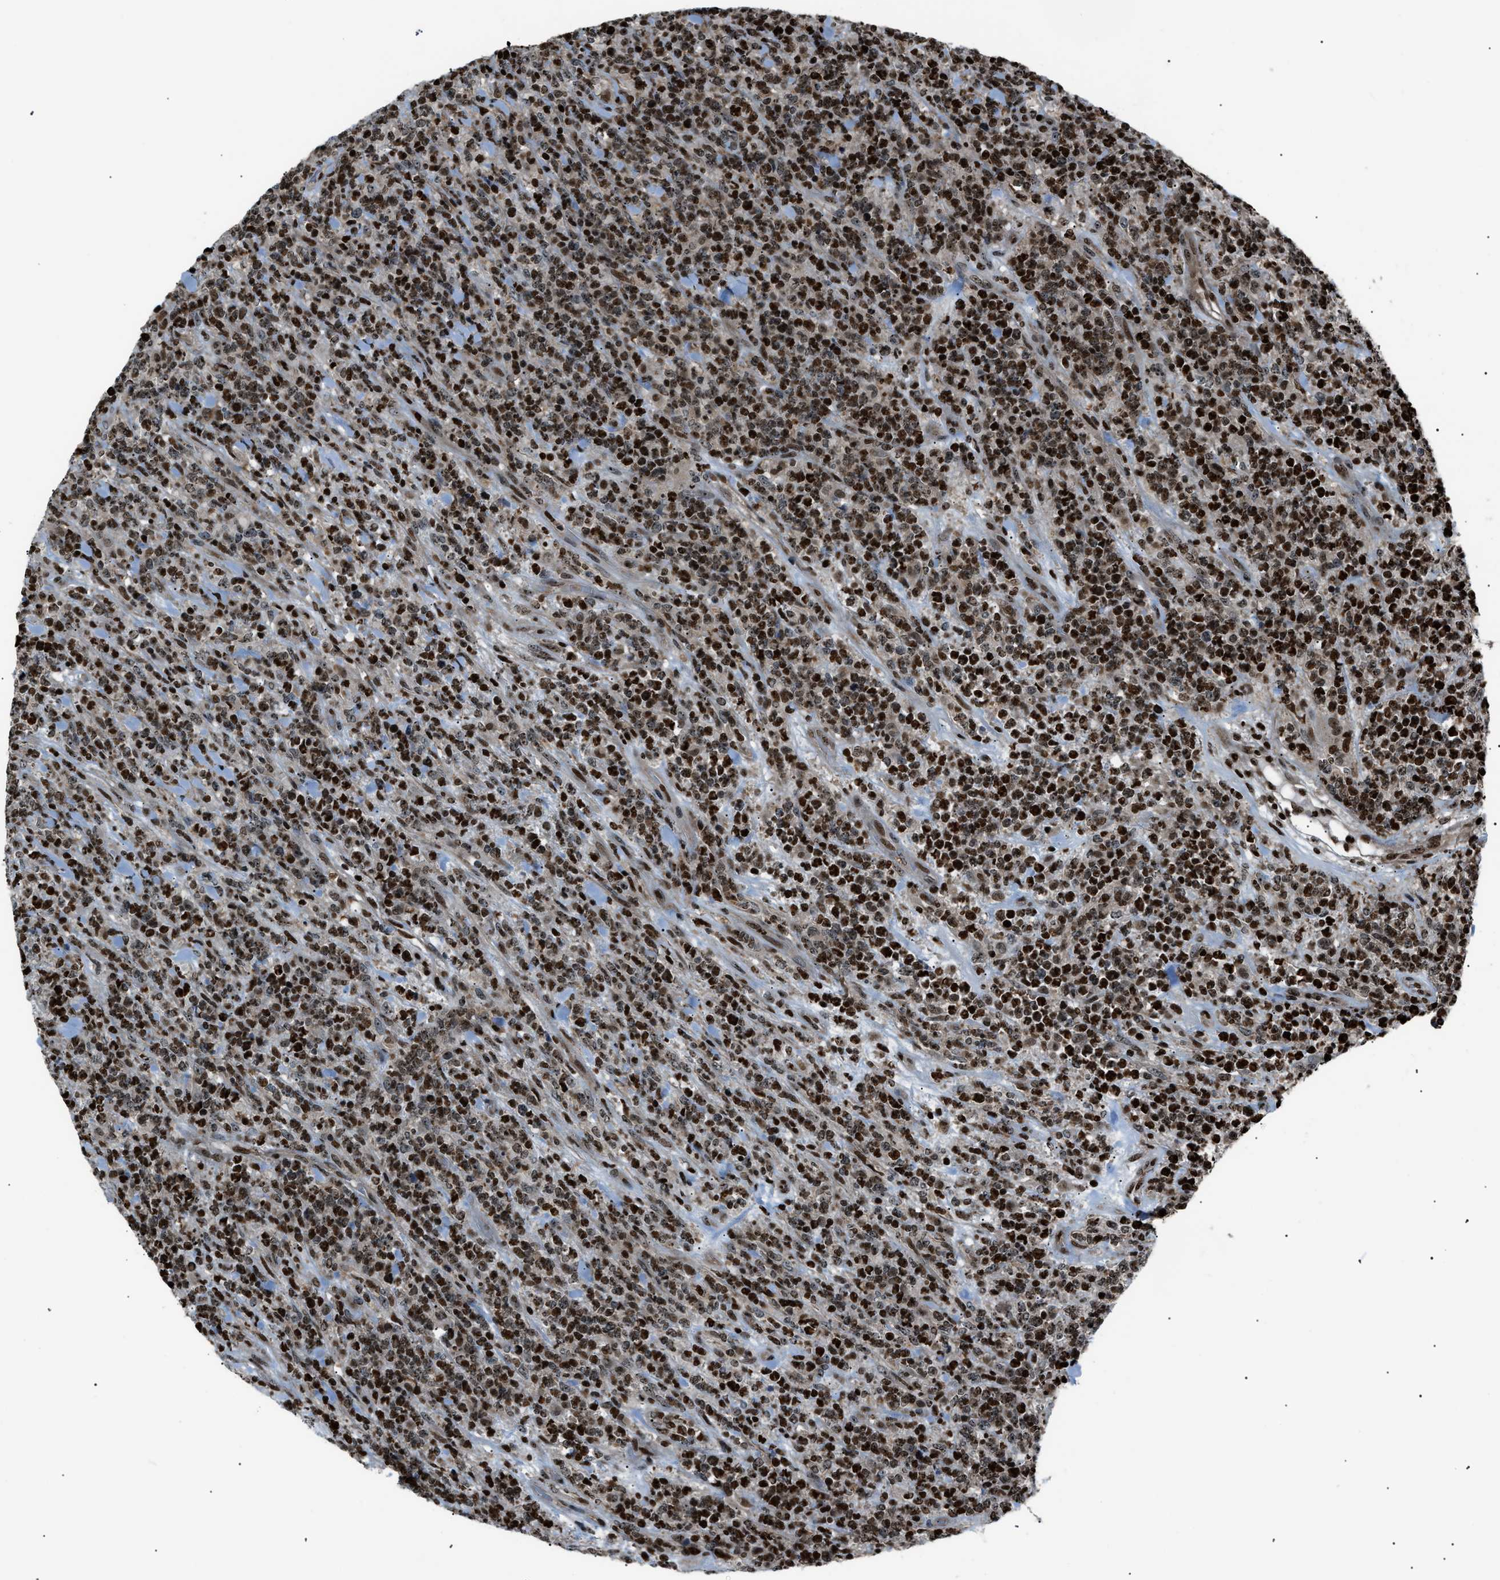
{"staining": {"intensity": "strong", "quantity": ">75%", "location": "nuclear"}, "tissue": "lymphoma", "cell_type": "Tumor cells", "image_type": "cancer", "snomed": [{"axis": "morphology", "description": "Malignant lymphoma, non-Hodgkin's type, High grade"}, {"axis": "topography", "description": "Soft tissue"}], "caption": "This is an image of immunohistochemistry (IHC) staining of malignant lymphoma, non-Hodgkin's type (high-grade), which shows strong positivity in the nuclear of tumor cells.", "gene": "PRKX", "patient": {"sex": "male", "age": 18}}